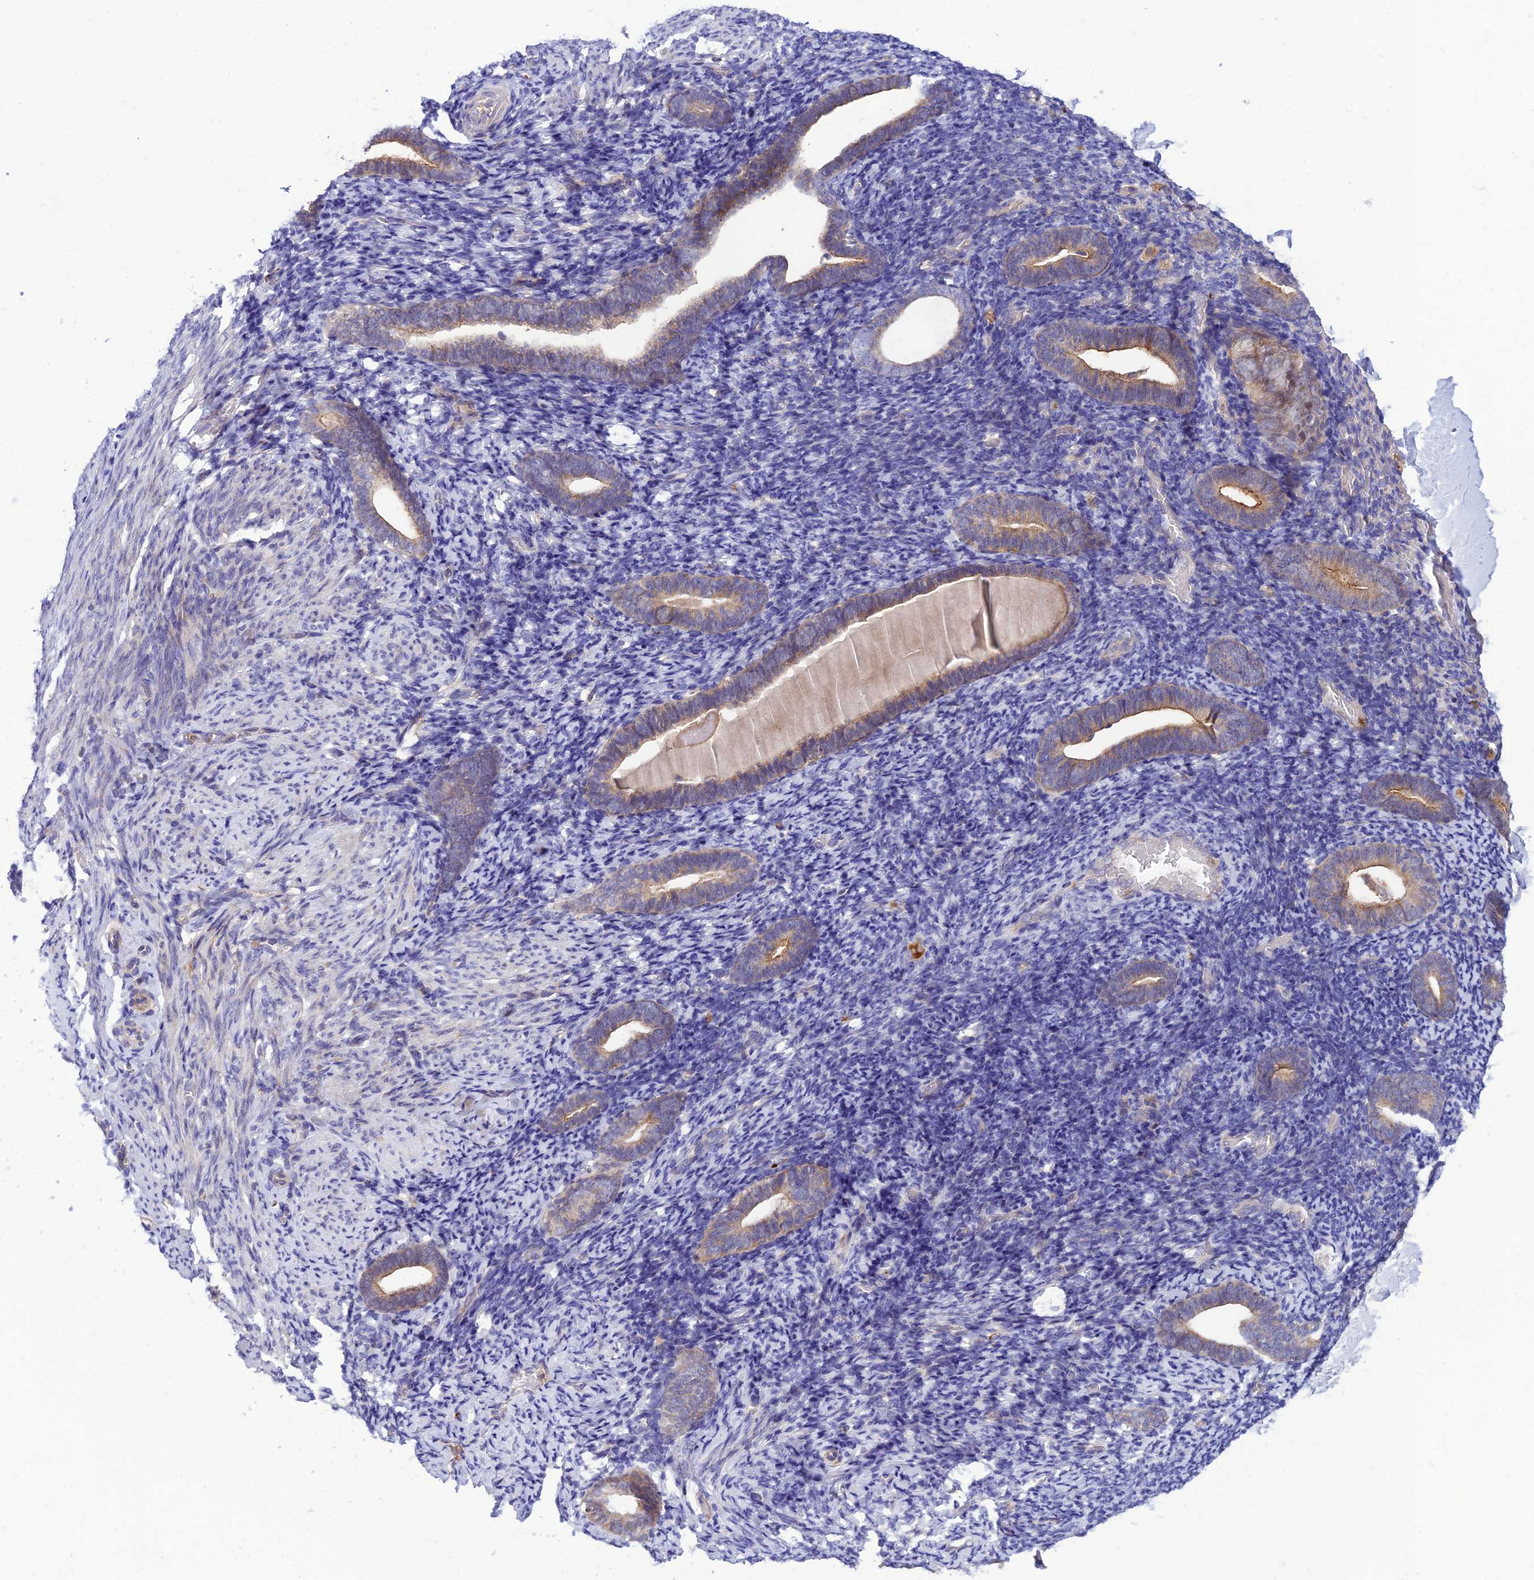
{"staining": {"intensity": "negative", "quantity": "none", "location": "none"}, "tissue": "endometrium", "cell_type": "Cells in endometrial stroma", "image_type": "normal", "snomed": [{"axis": "morphology", "description": "Normal tissue, NOS"}, {"axis": "topography", "description": "Endometrium"}], "caption": "Protein analysis of unremarkable endometrium shows no significant expression in cells in endometrial stroma.", "gene": "IRAK3", "patient": {"sex": "female", "age": 51}}